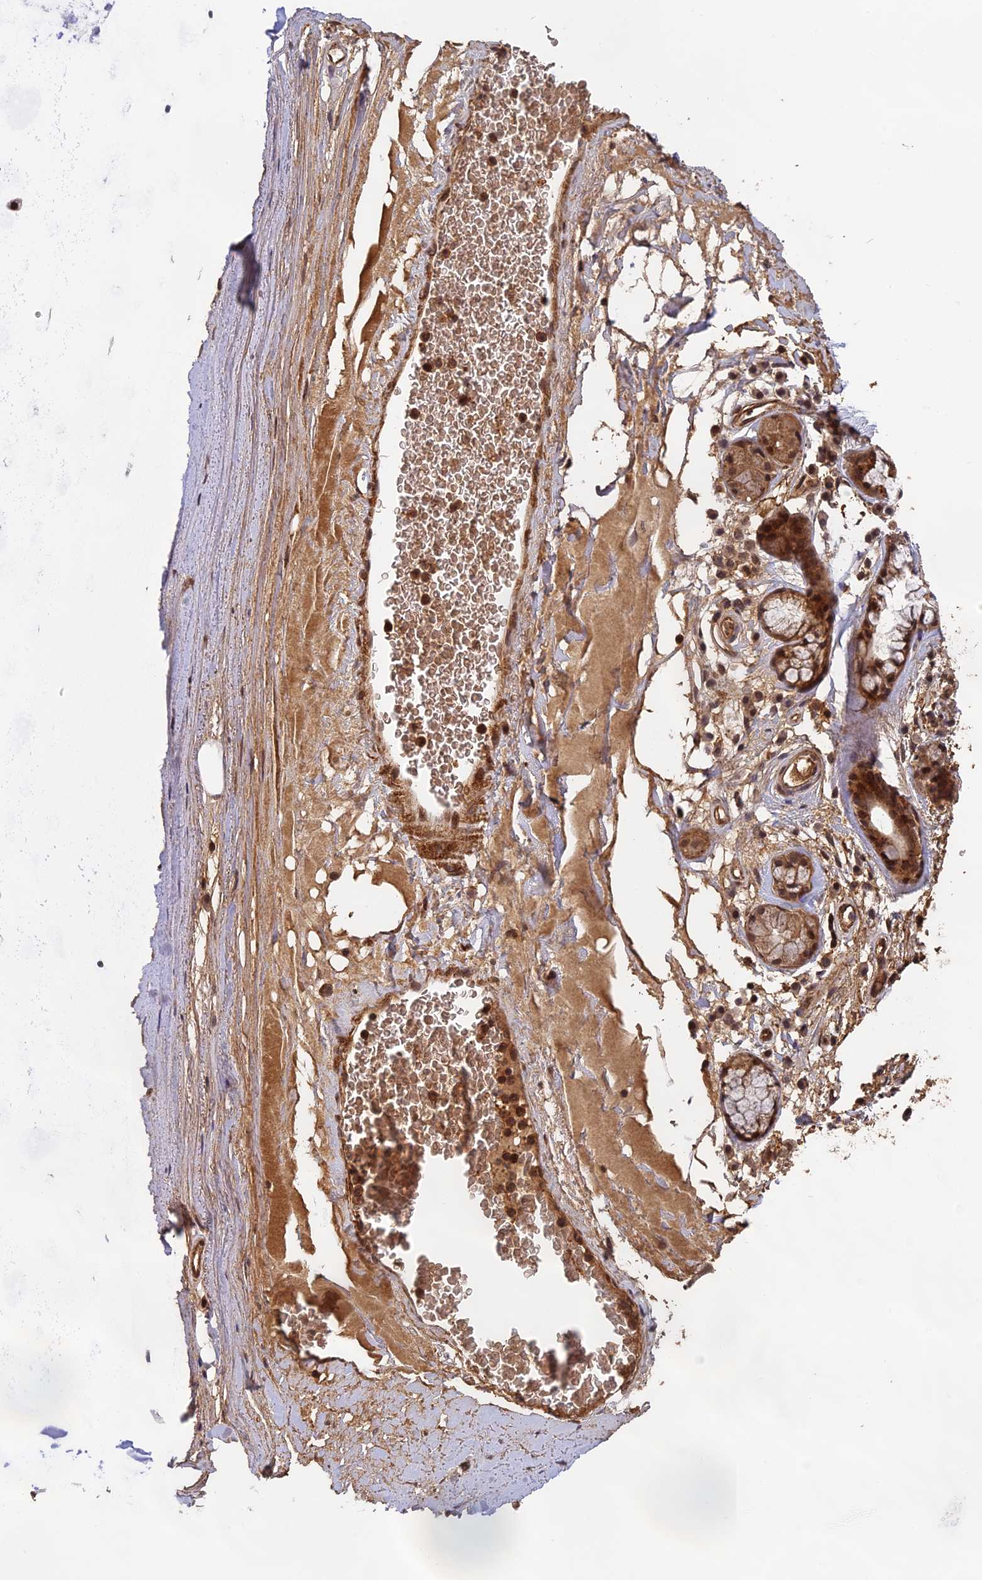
{"staining": {"intensity": "negative", "quantity": "<25%", "location": "cytoplasmic/membranous"}, "tissue": "adipose tissue", "cell_type": "Adipocytes", "image_type": "normal", "snomed": [{"axis": "morphology", "description": "Normal tissue, NOS"}, {"axis": "topography", "description": "Cartilage tissue"}], "caption": "This is an IHC histopathology image of unremarkable adipose tissue. There is no staining in adipocytes.", "gene": "OSBPL1A", "patient": {"sex": "female", "age": 63}}